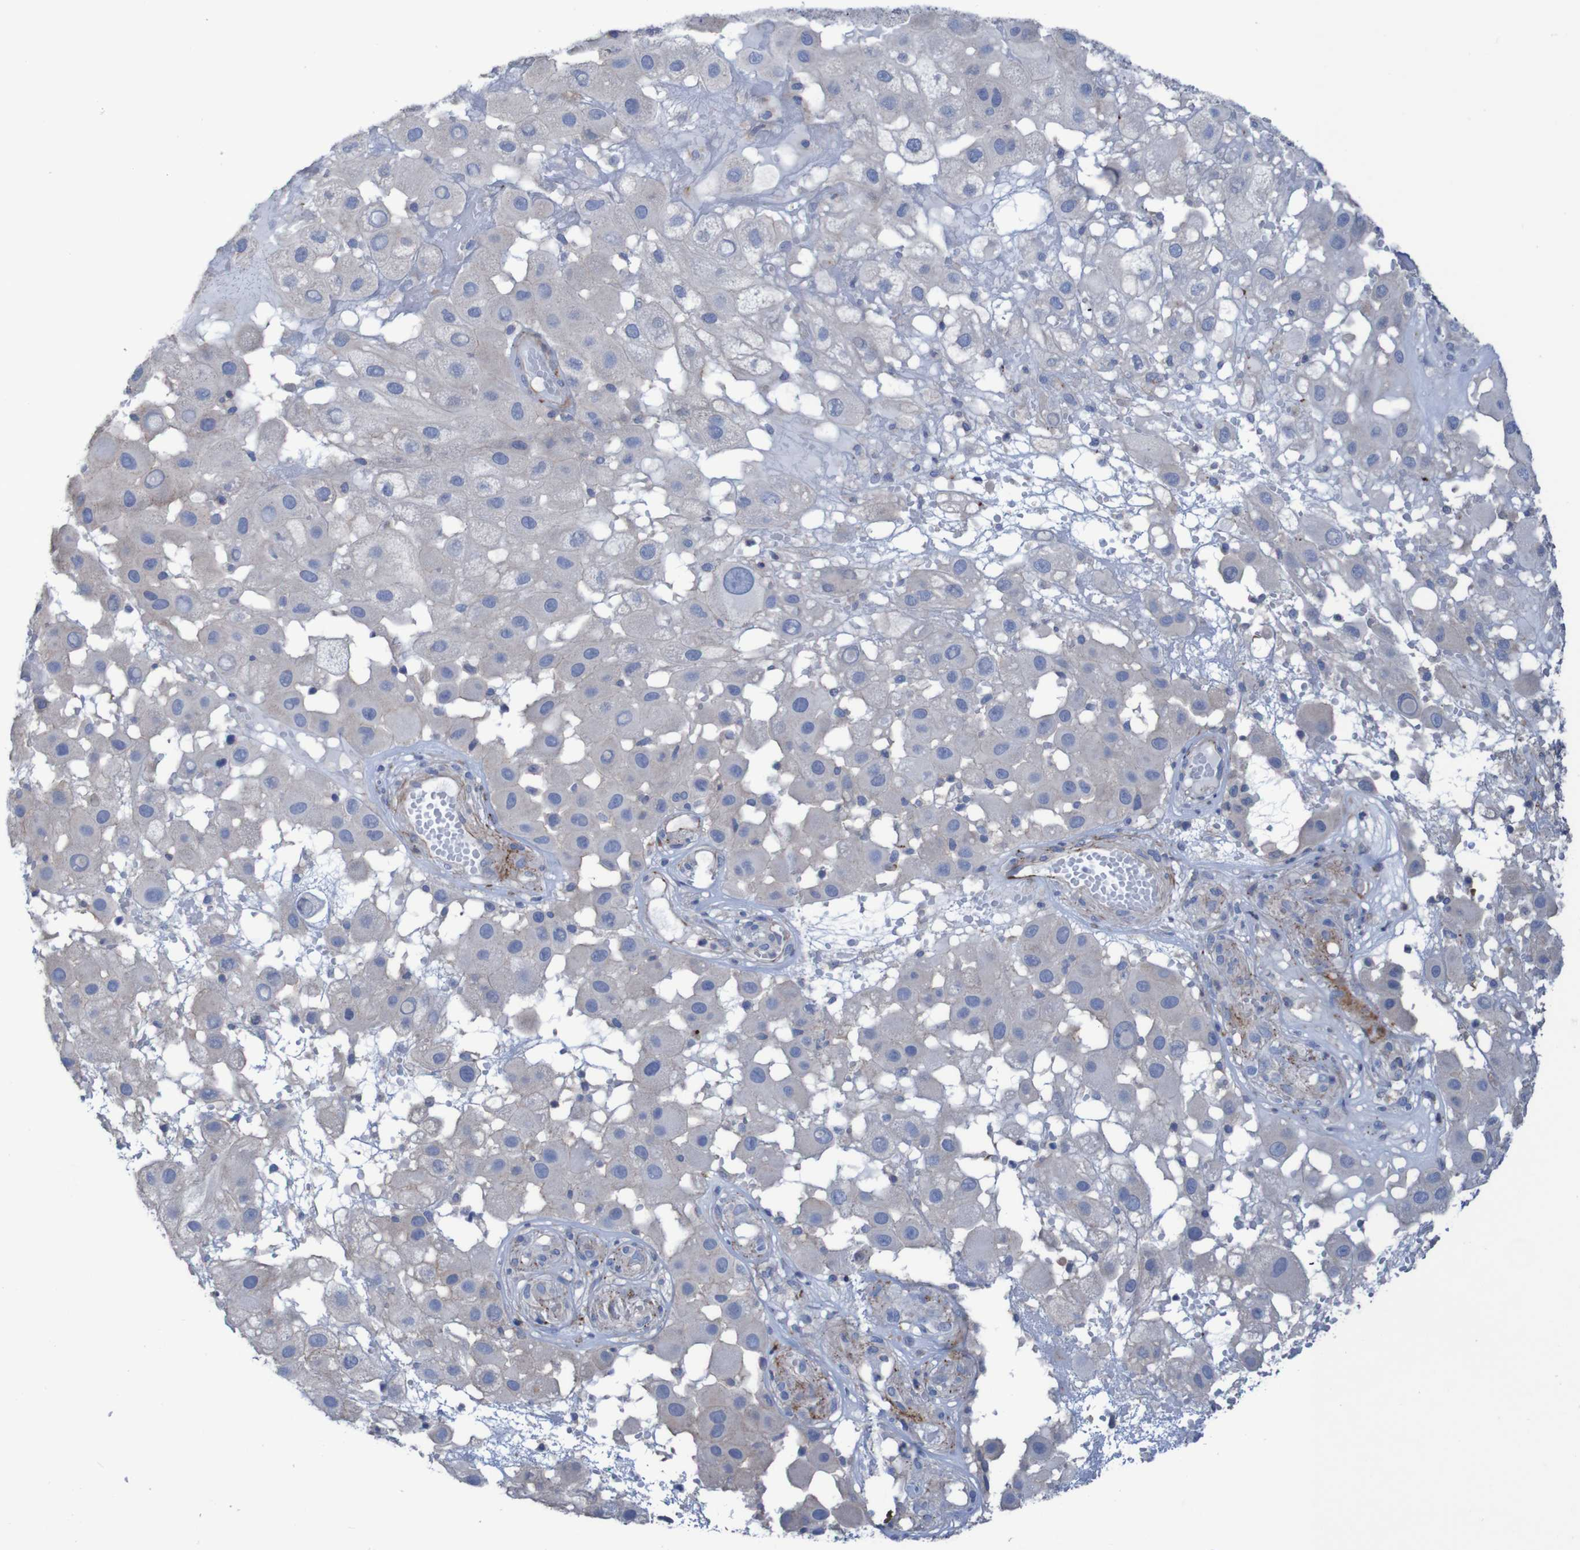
{"staining": {"intensity": "negative", "quantity": "none", "location": "none"}, "tissue": "melanoma", "cell_type": "Tumor cells", "image_type": "cancer", "snomed": [{"axis": "morphology", "description": "Malignant melanoma, NOS"}, {"axis": "topography", "description": "Skin"}], "caption": "DAB (3,3'-diaminobenzidine) immunohistochemical staining of human malignant melanoma demonstrates no significant positivity in tumor cells. The staining was performed using DAB to visualize the protein expression in brown, while the nuclei were stained in blue with hematoxylin (Magnification: 20x).", "gene": "RNF182", "patient": {"sex": "female", "age": 81}}